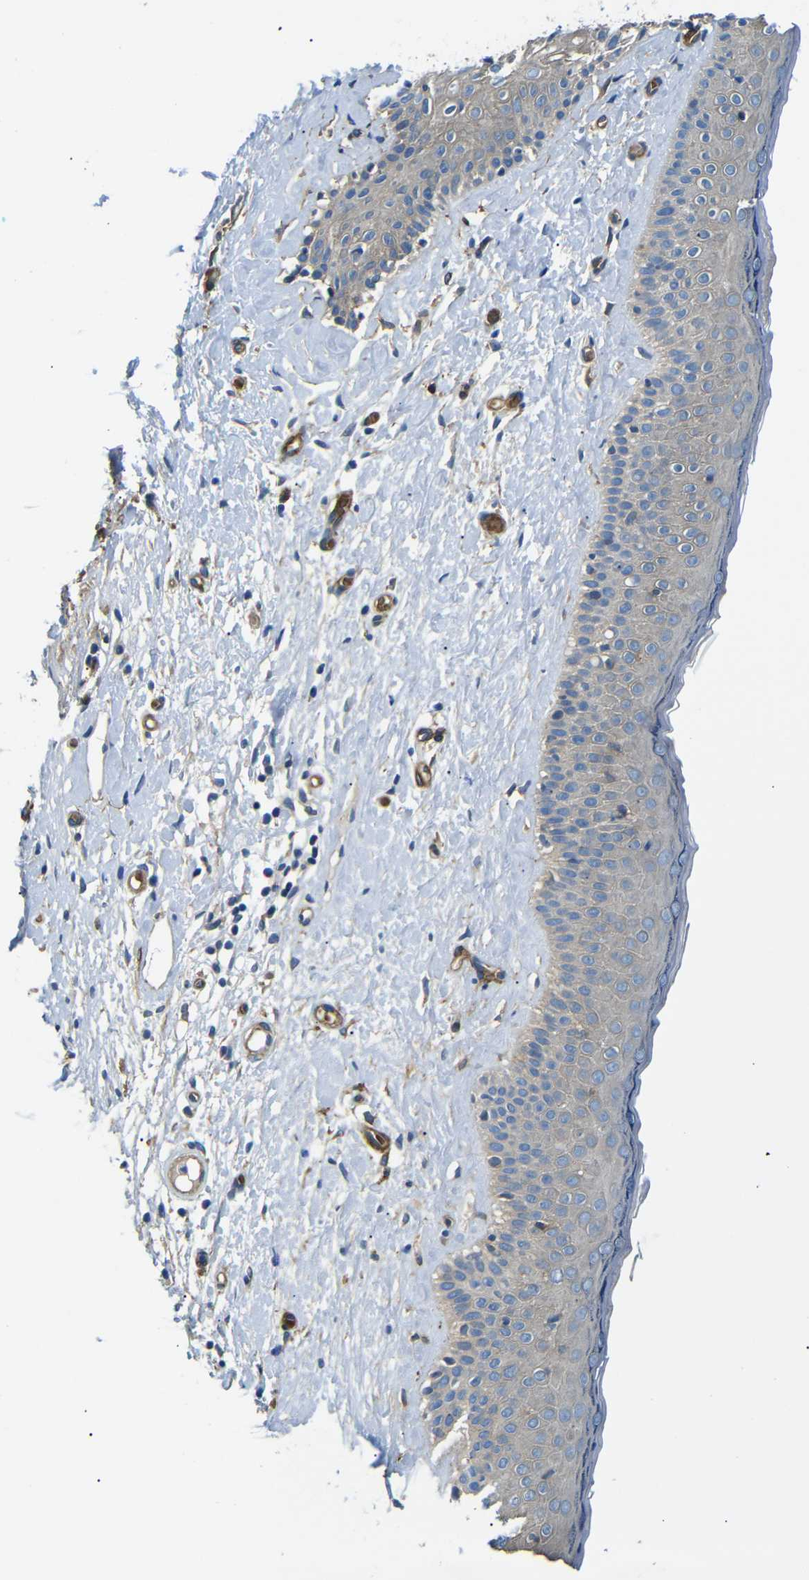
{"staining": {"intensity": "weak", "quantity": "25%-75%", "location": "cytoplasmic/membranous"}, "tissue": "skin cancer", "cell_type": "Tumor cells", "image_type": "cancer", "snomed": [{"axis": "morphology", "description": "Basal cell carcinoma"}, {"axis": "topography", "description": "Skin"}], "caption": "Skin basal cell carcinoma stained with immunohistochemistry (IHC) exhibits weak cytoplasmic/membranous staining in about 25%-75% of tumor cells. (Brightfield microscopy of DAB IHC at high magnification).", "gene": "MYO1B", "patient": {"sex": "female", "age": 84}}